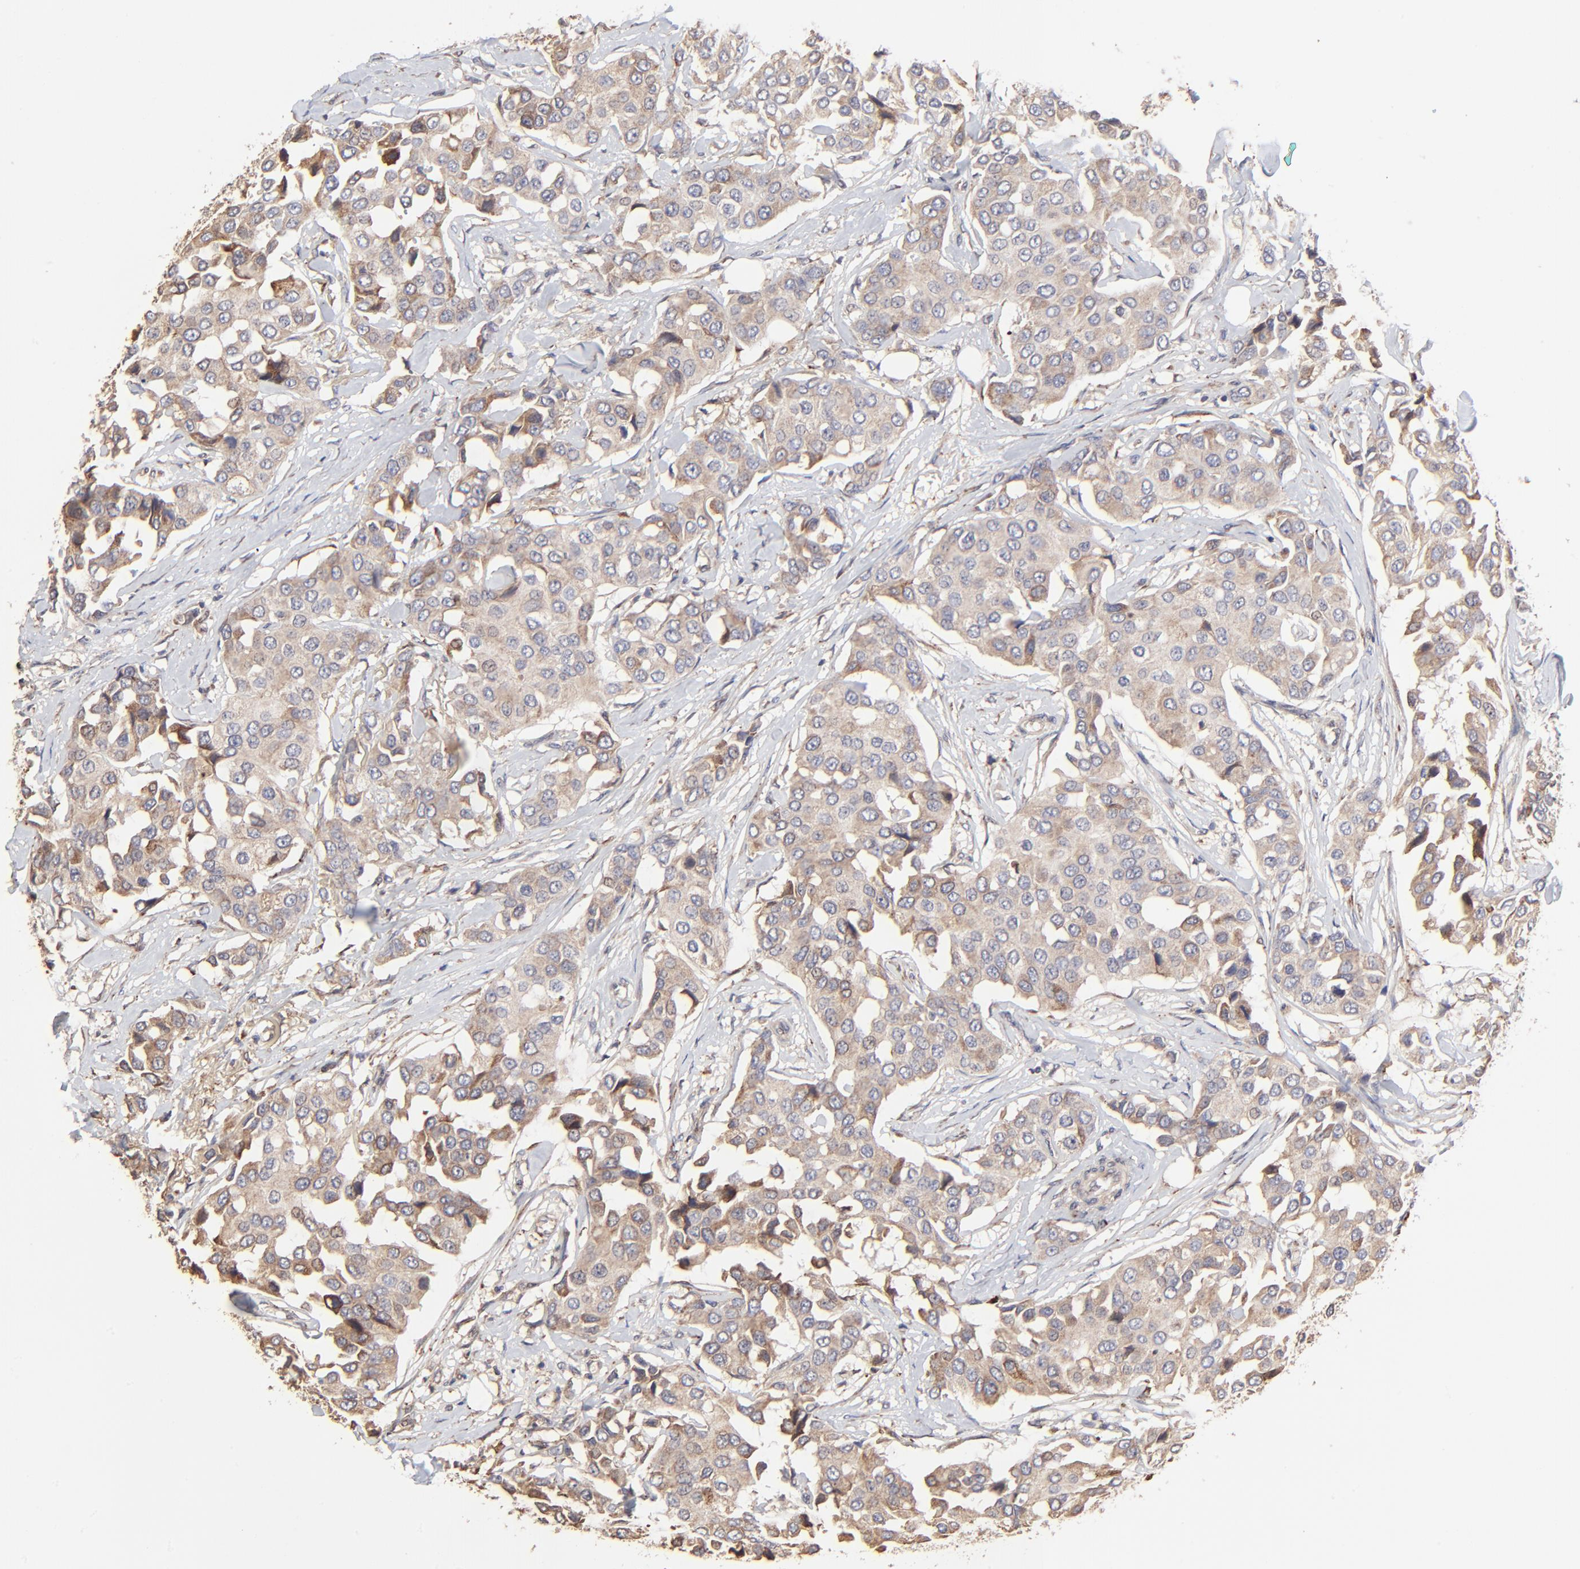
{"staining": {"intensity": "moderate", "quantity": ">75%", "location": "cytoplasmic/membranous"}, "tissue": "breast cancer", "cell_type": "Tumor cells", "image_type": "cancer", "snomed": [{"axis": "morphology", "description": "Duct carcinoma"}, {"axis": "topography", "description": "Breast"}], "caption": "IHC image of breast cancer (invasive ductal carcinoma) stained for a protein (brown), which displays medium levels of moderate cytoplasmic/membranous positivity in approximately >75% of tumor cells.", "gene": "ELP2", "patient": {"sex": "female", "age": 80}}